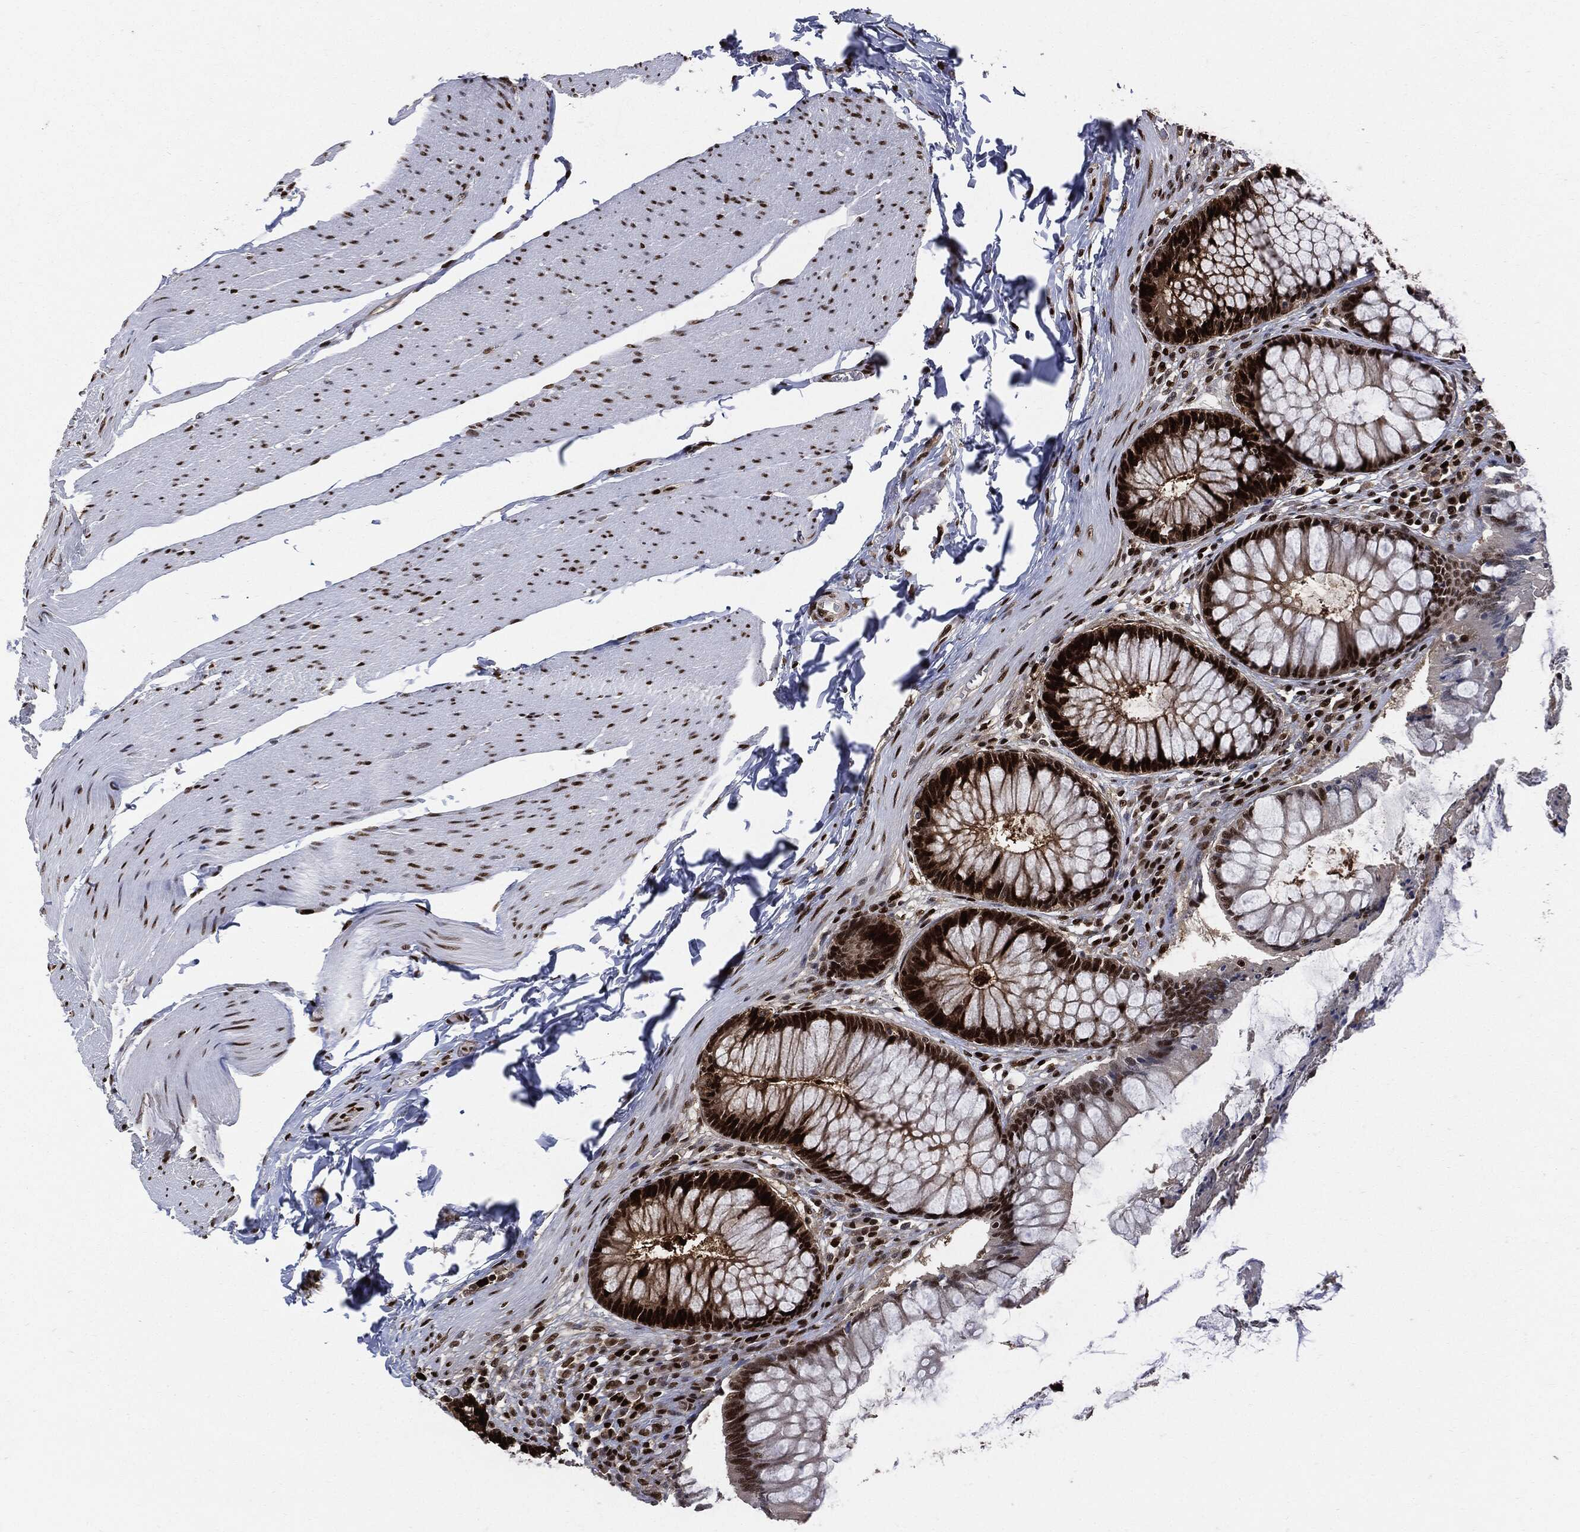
{"staining": {"intensity": "strong", "quantity": ">75%", "location": "nuclear"}, "tissue": "rectum", "cell_type": "Glandular cells", "image_type": "normal", "snomed": [{"axis": "morphology", "description": "Normal tissue, NOS"}, {"axis": "topography", "description": "Rectum"}], "caption": "This histopathology image displays immunohistochemistry staining of benign rectum, with high strong nuclear staining in approximately >75% of glandular cells.", "gene": "PCNA", "patient": {"sex": "female", "age": 58}}